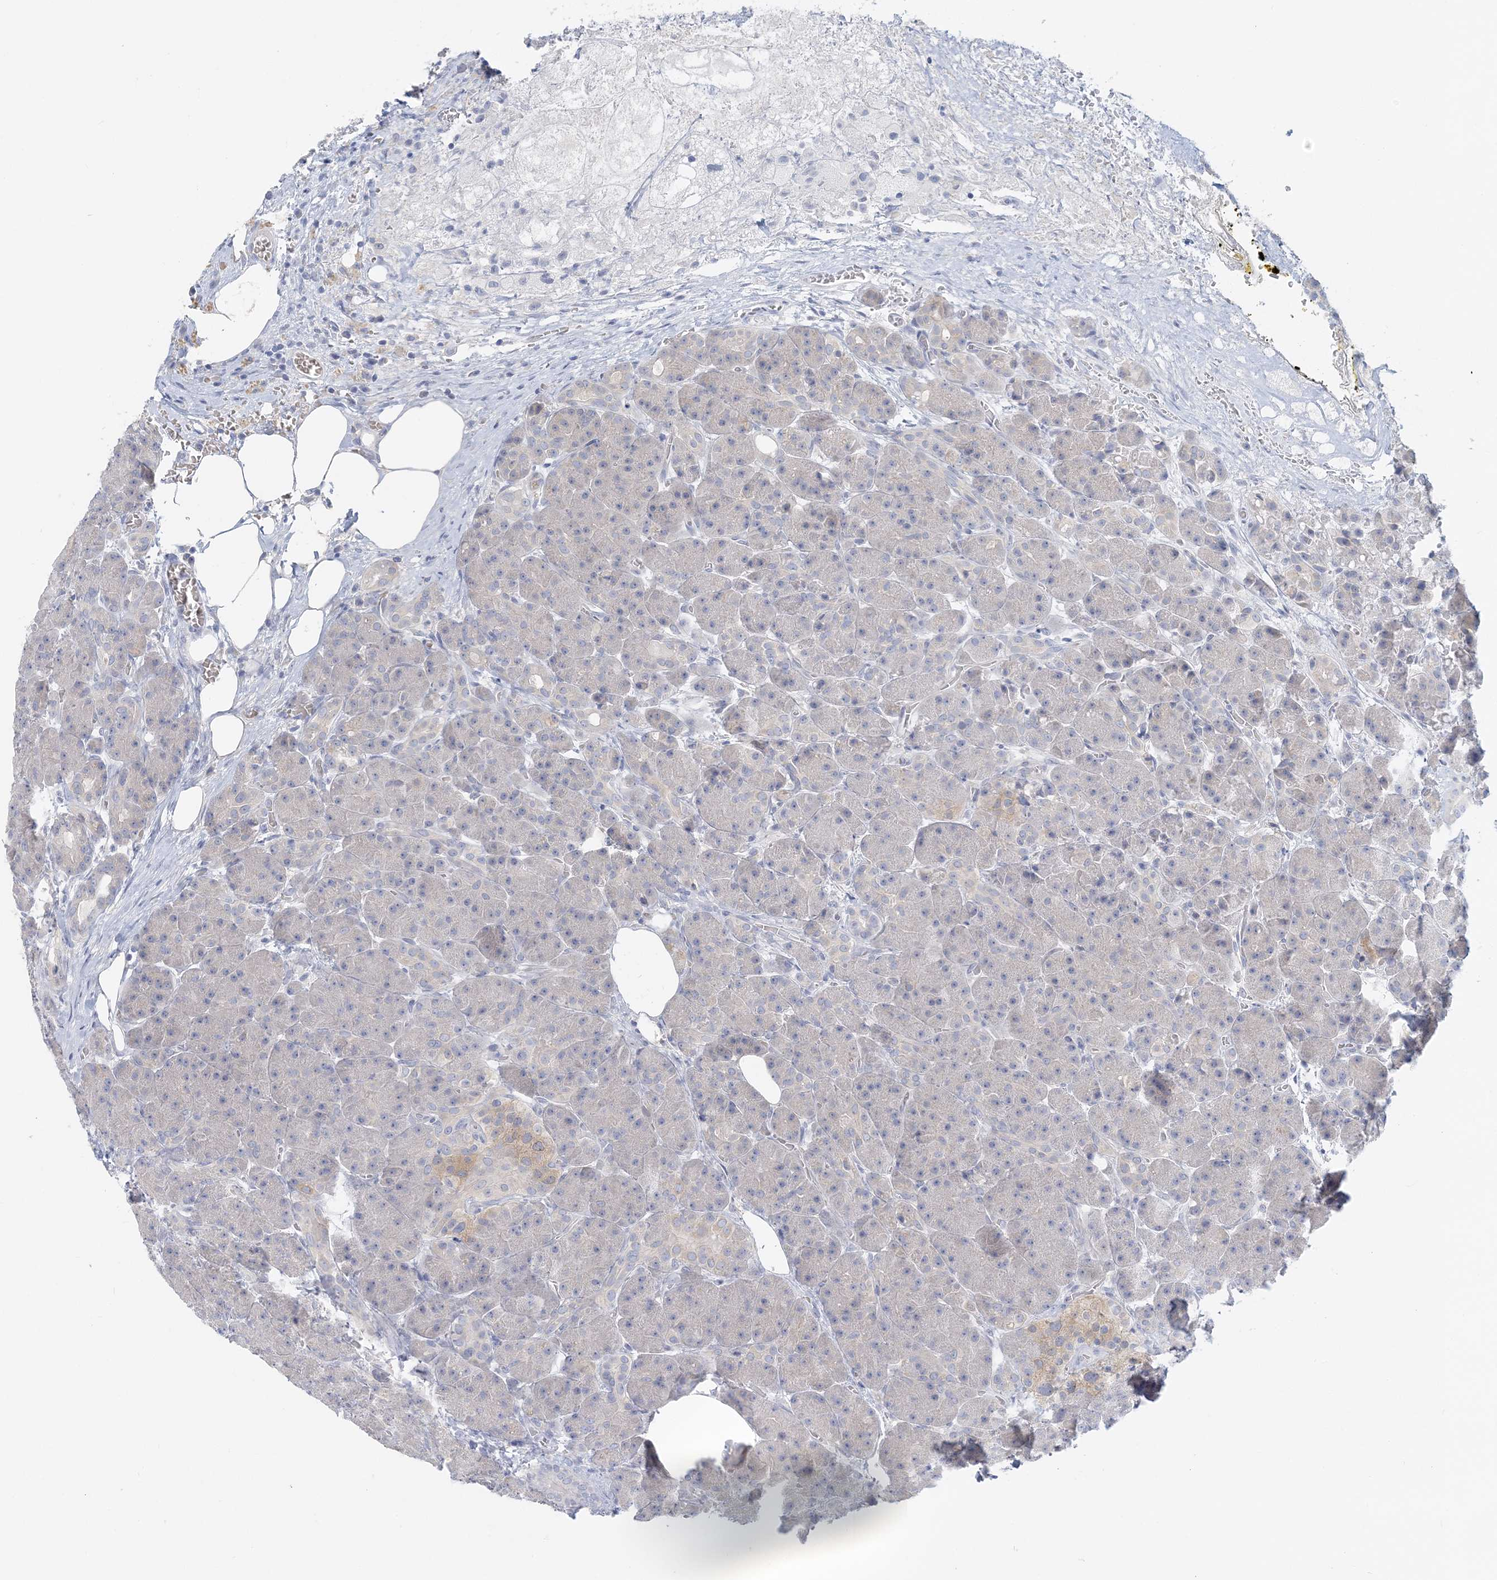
{"staining": {"intensity": "negative", "quantity": "none", "location": "none"}, "tissue": "pancreas", "cell_type": "Exocrine glandular cells", "image_type": "normal", "snomed": [{"axis": "morphology", "description": "Normal tissue, NOS"}, {"axis": "topography", "description": "Pancreas"}], "caption": "A high-resolution image shows IHC staining of normal pancreas, which demonstrates no significant staining in exocrine glandular cells.", "gene": "ENSG00000288637", "patient": {"sex": "male", "age": 63}}